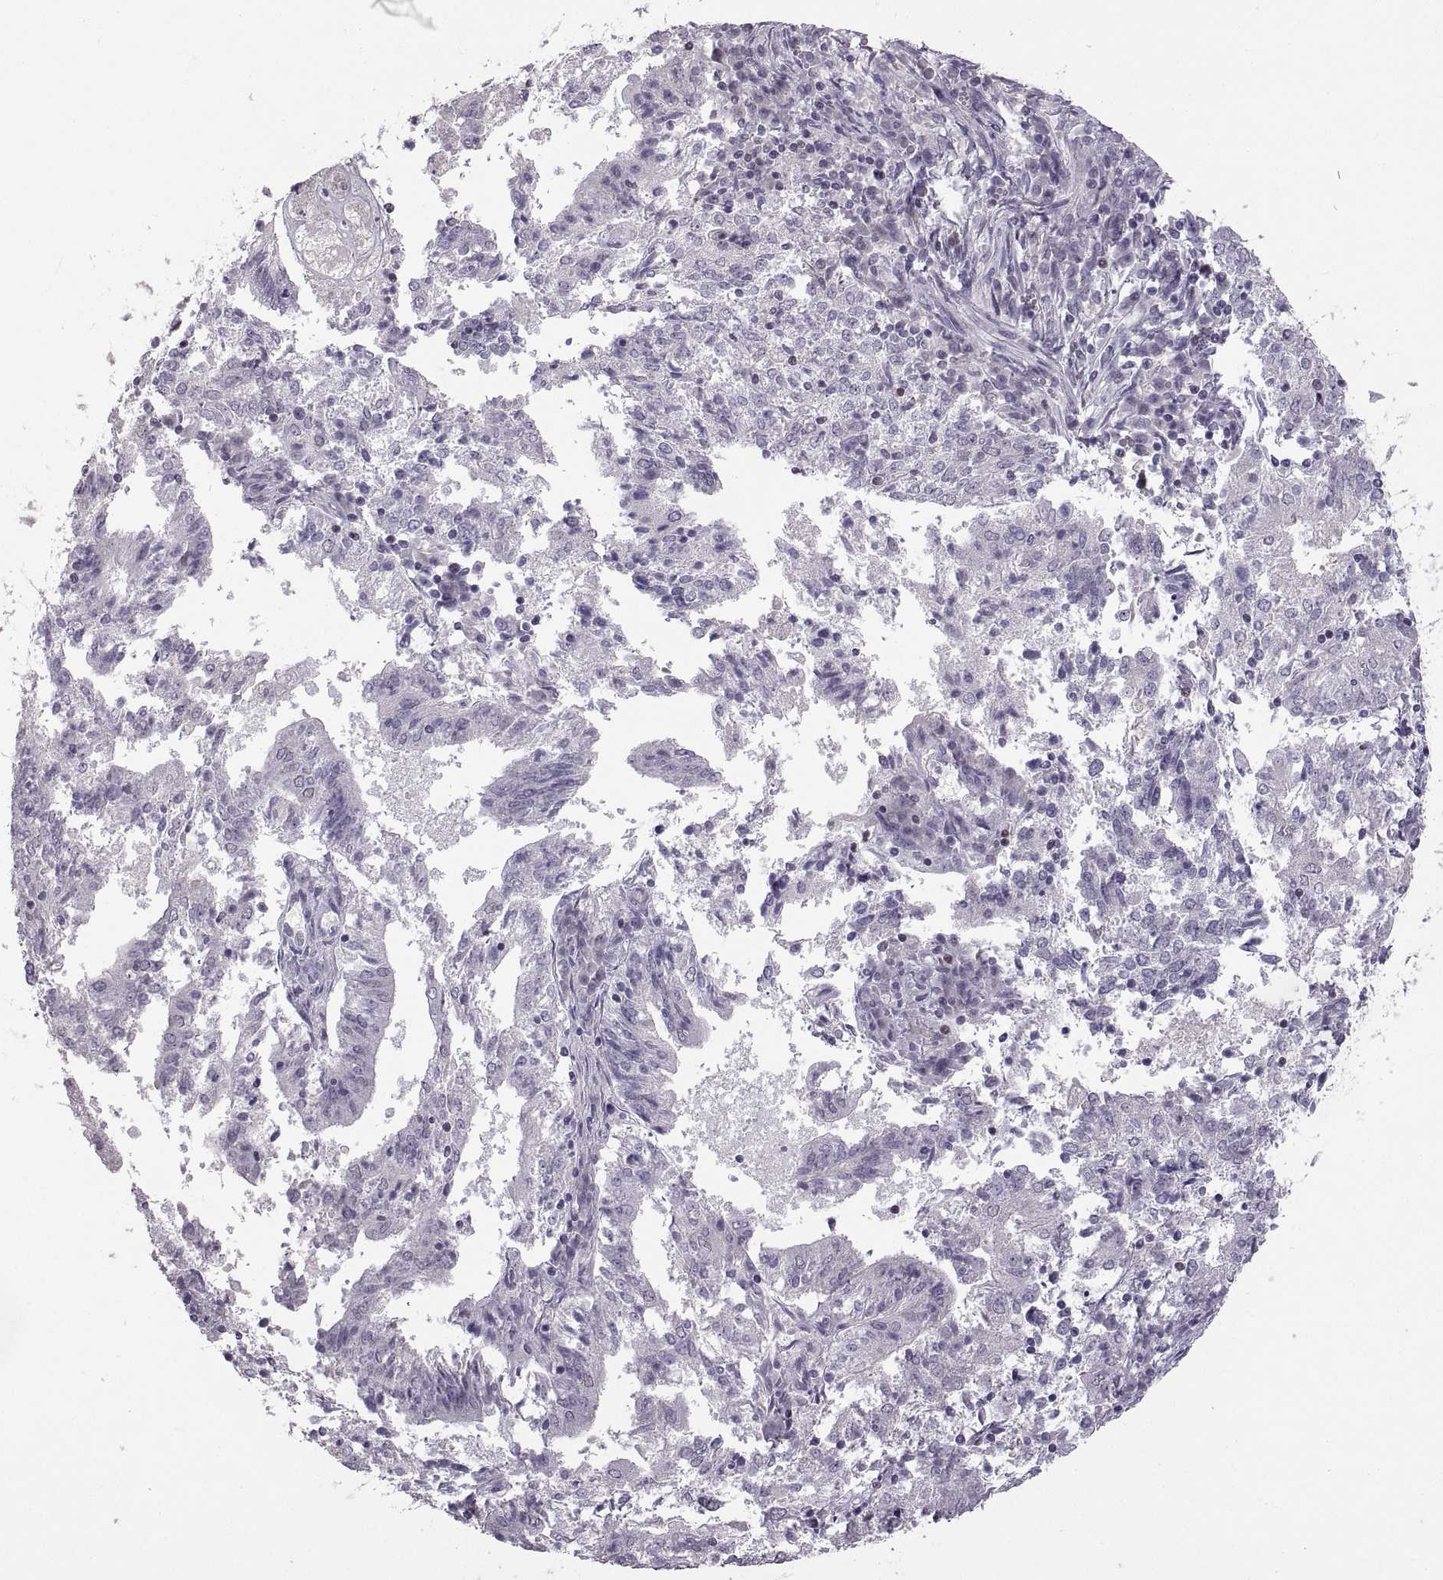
{"staining": {"intensity": "negative", "quantity": "none", "location": "none"}, "tissue": "endometrial cancer", "cell_type": "Tumor cells", "image_type": "cancer", "snomed": [{"axis": "morphology", "description": "Adenocarcinoma, NOS"}, {"axis": "topography", "description": "Endometrium"}], "caption": "Human adenocarcinoma (endometrial) stained for a protein using immunohistochemistry shows no expression in tumor cells.", "gene": "NEK2", "patient": {"sex": "female", "age": 82}}